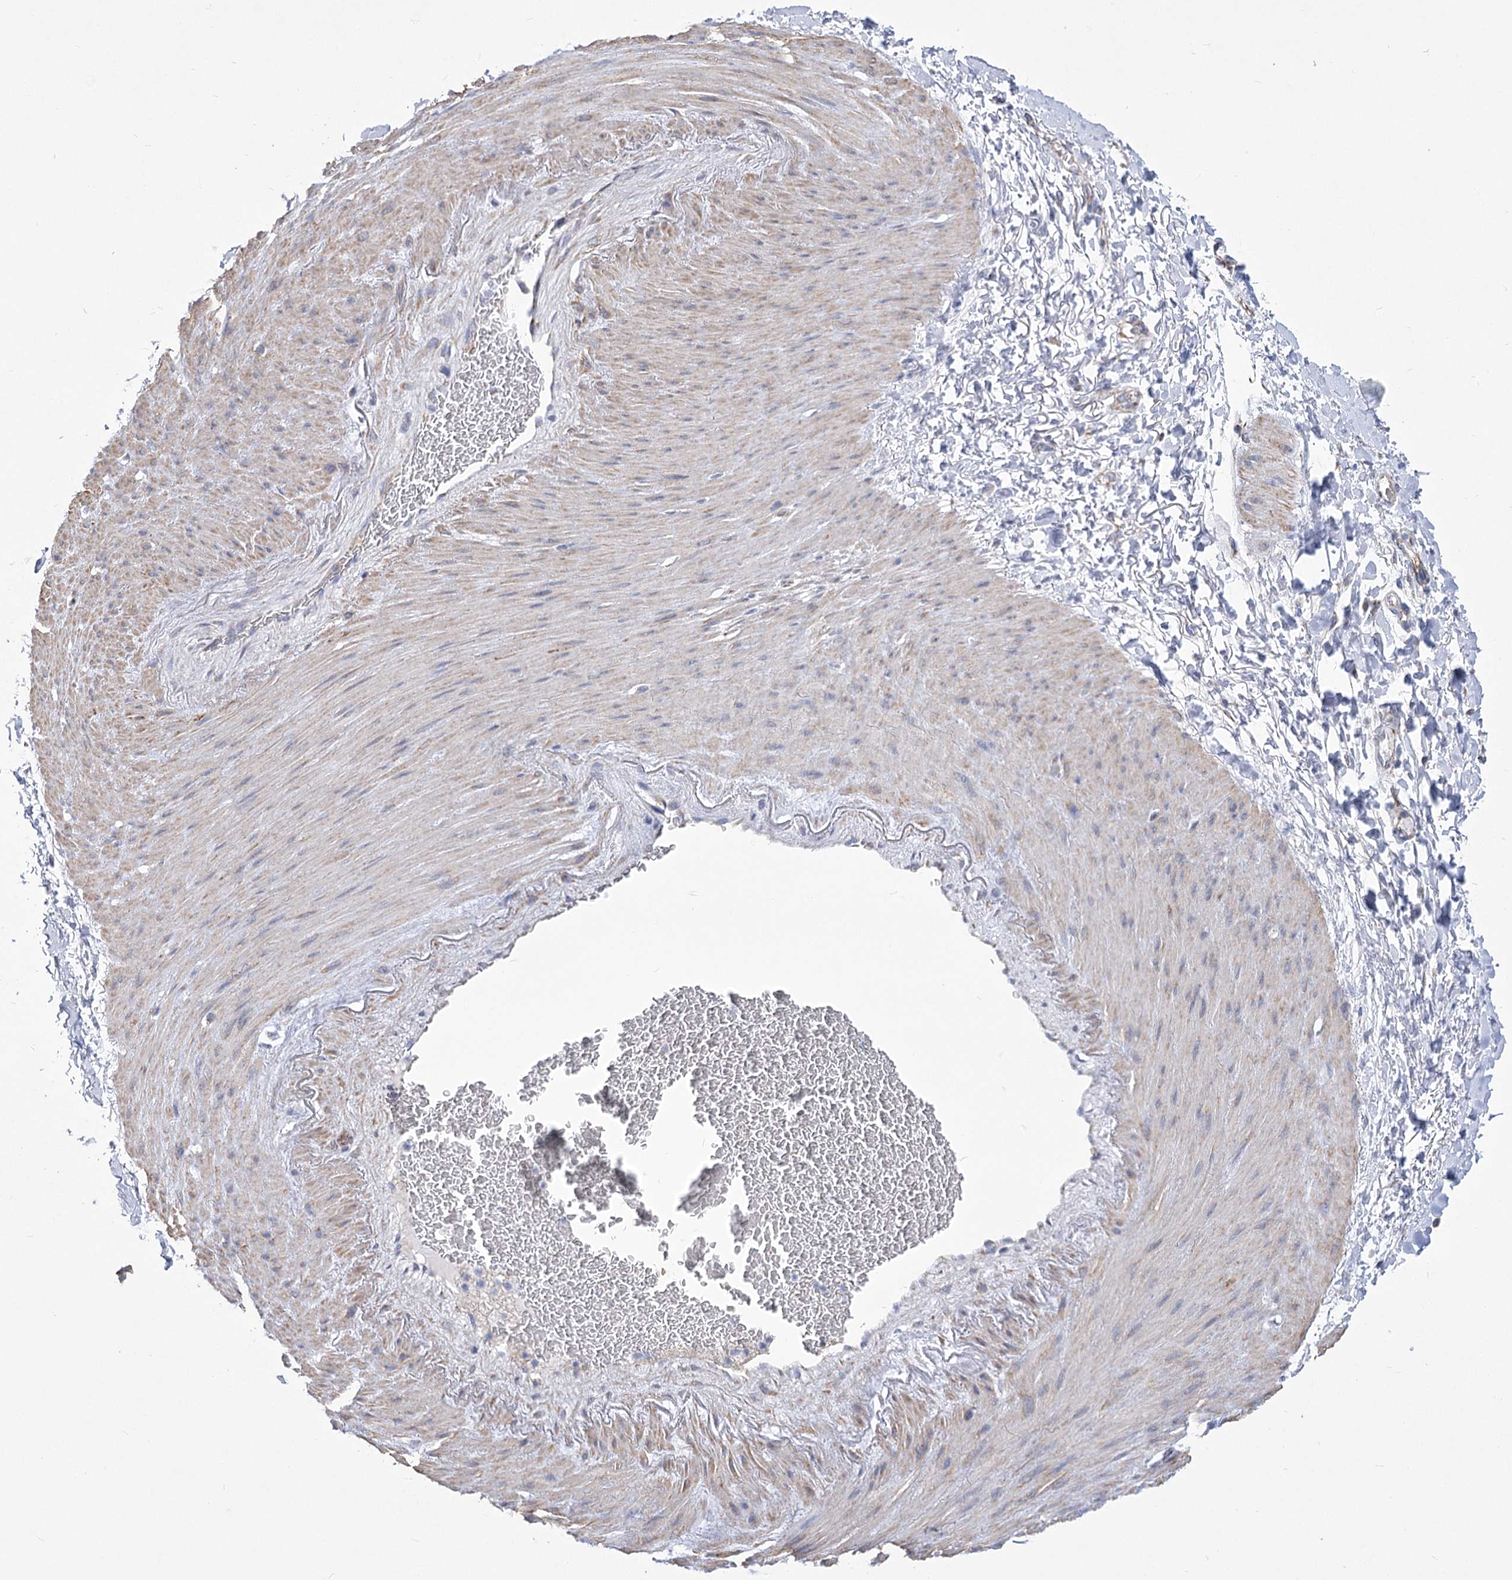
{"staining": {"intensity": "moderate", "quantity": "25%-75%", "location": "cytoplasmic/membranous"}, "tissue": "adipose tissue", "cell_type": "Adipocytes", "image_type": "normal", "snomed": [{"axis": "morphology", "description": "Normal tissue, NOS"}, {"axis": "morphology", "description": "Adenocarcinoma, NOS"}, {"axis": "topography", "description": "Esophagus"}], "caption": "About 25%-75% of adipocytes in normal human adipose tissue exhibit moderate cytoplasmic/membranous protein staining as visualized by brown immunohistochemical staining.", "gene": "PDHB", "patient": {"sex": "male", "age": 62}}